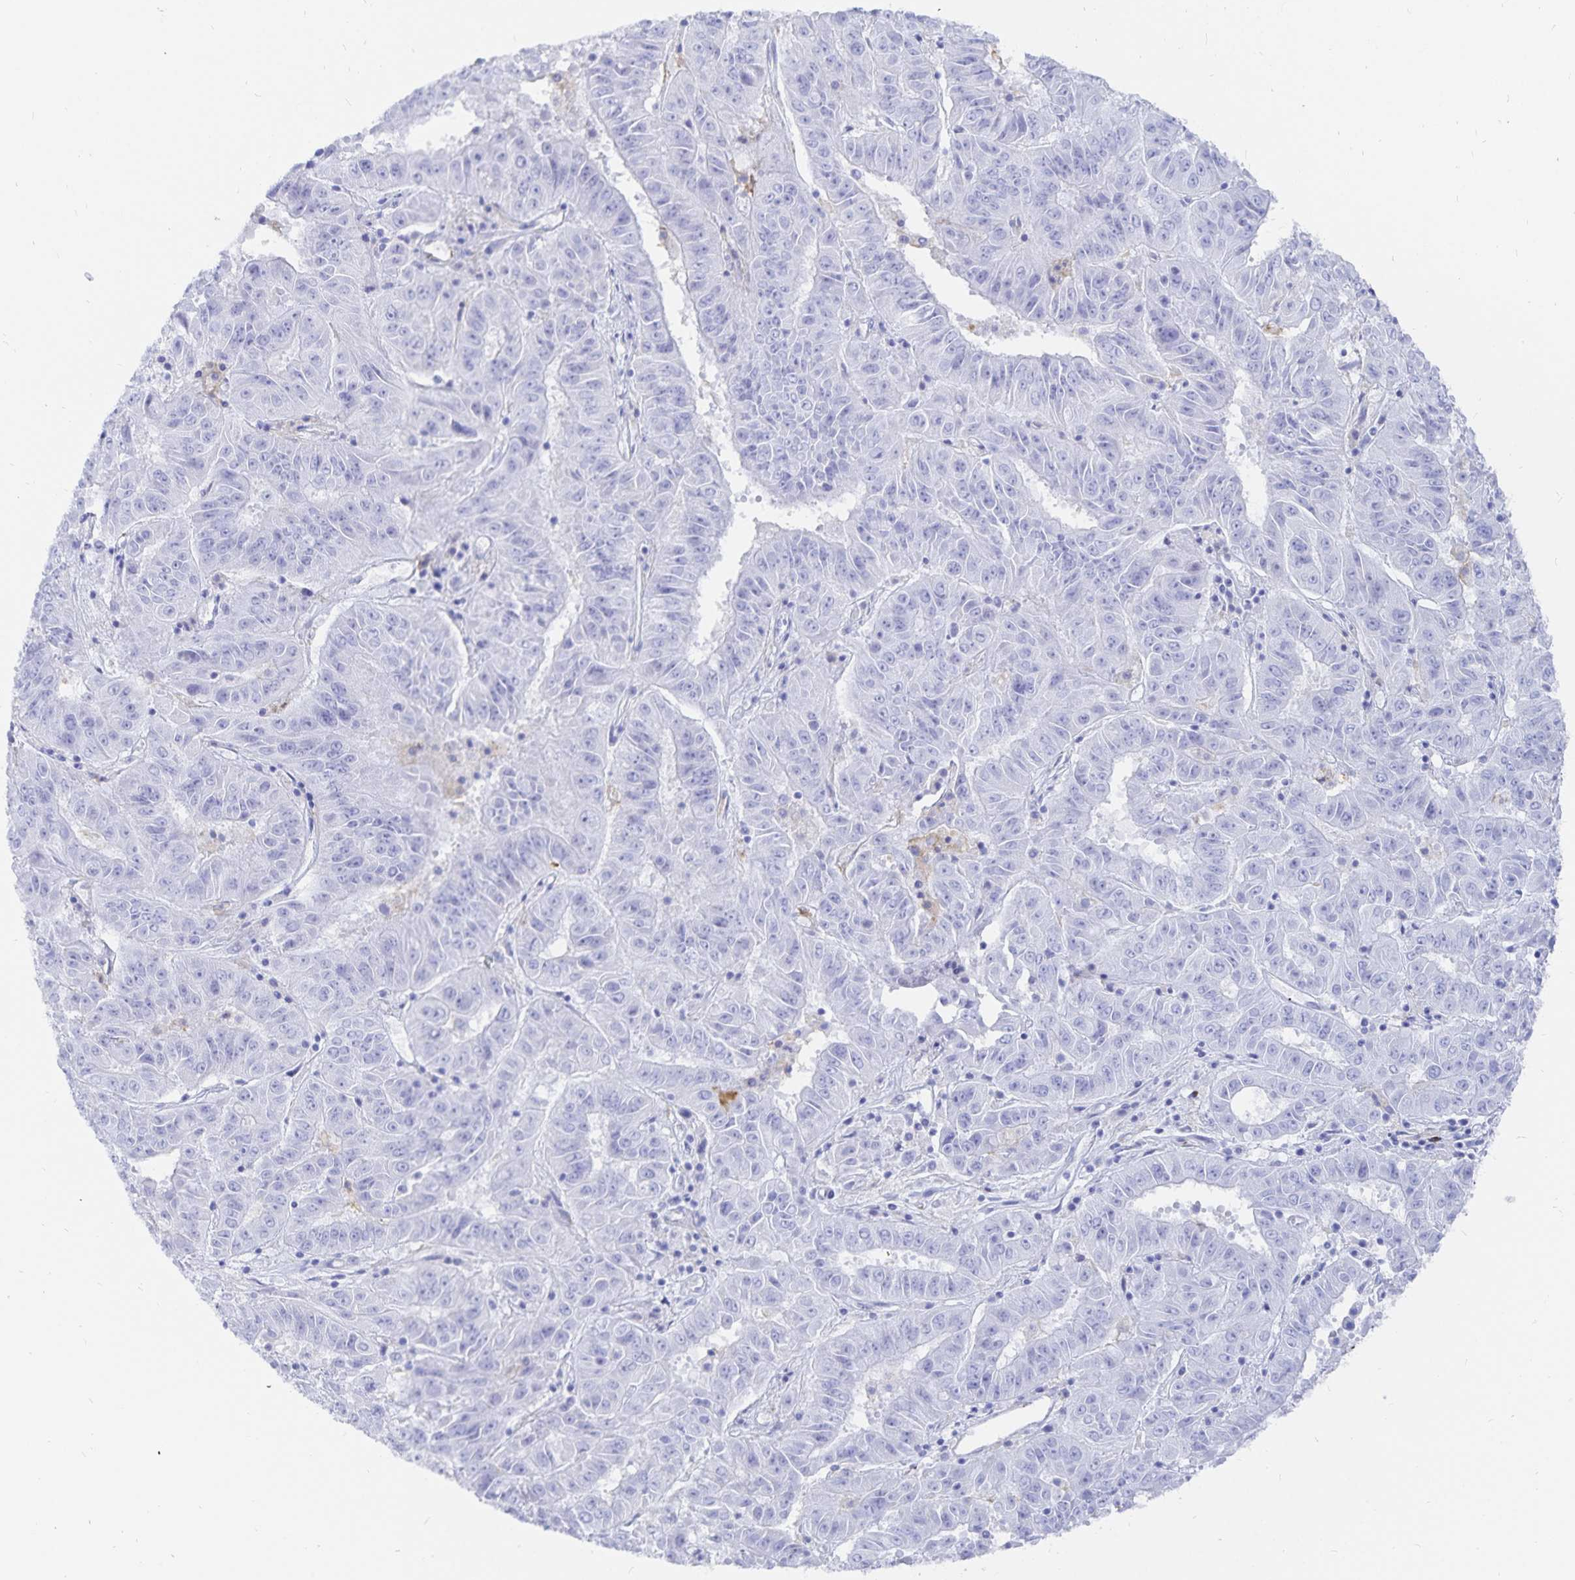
{"staining": {"intensity": "negative", "quantity": "none", "location": "none"}, "tissue": "pancreatic cancer", "cell_type": "Tumor cells", "image_type": "cancer", "snomed": [{"axis": "morphology", "description": "Adenocarcinoma, NOS"}, {"axis": "topography", "description": "Pancreas"}], "caption": "Pancreatic cancer stained for a protein using immunohistochemistry reveals no positivity tumor cells.", "gene": "INSL5", "patient": {"sex": "male", "age": 63}}